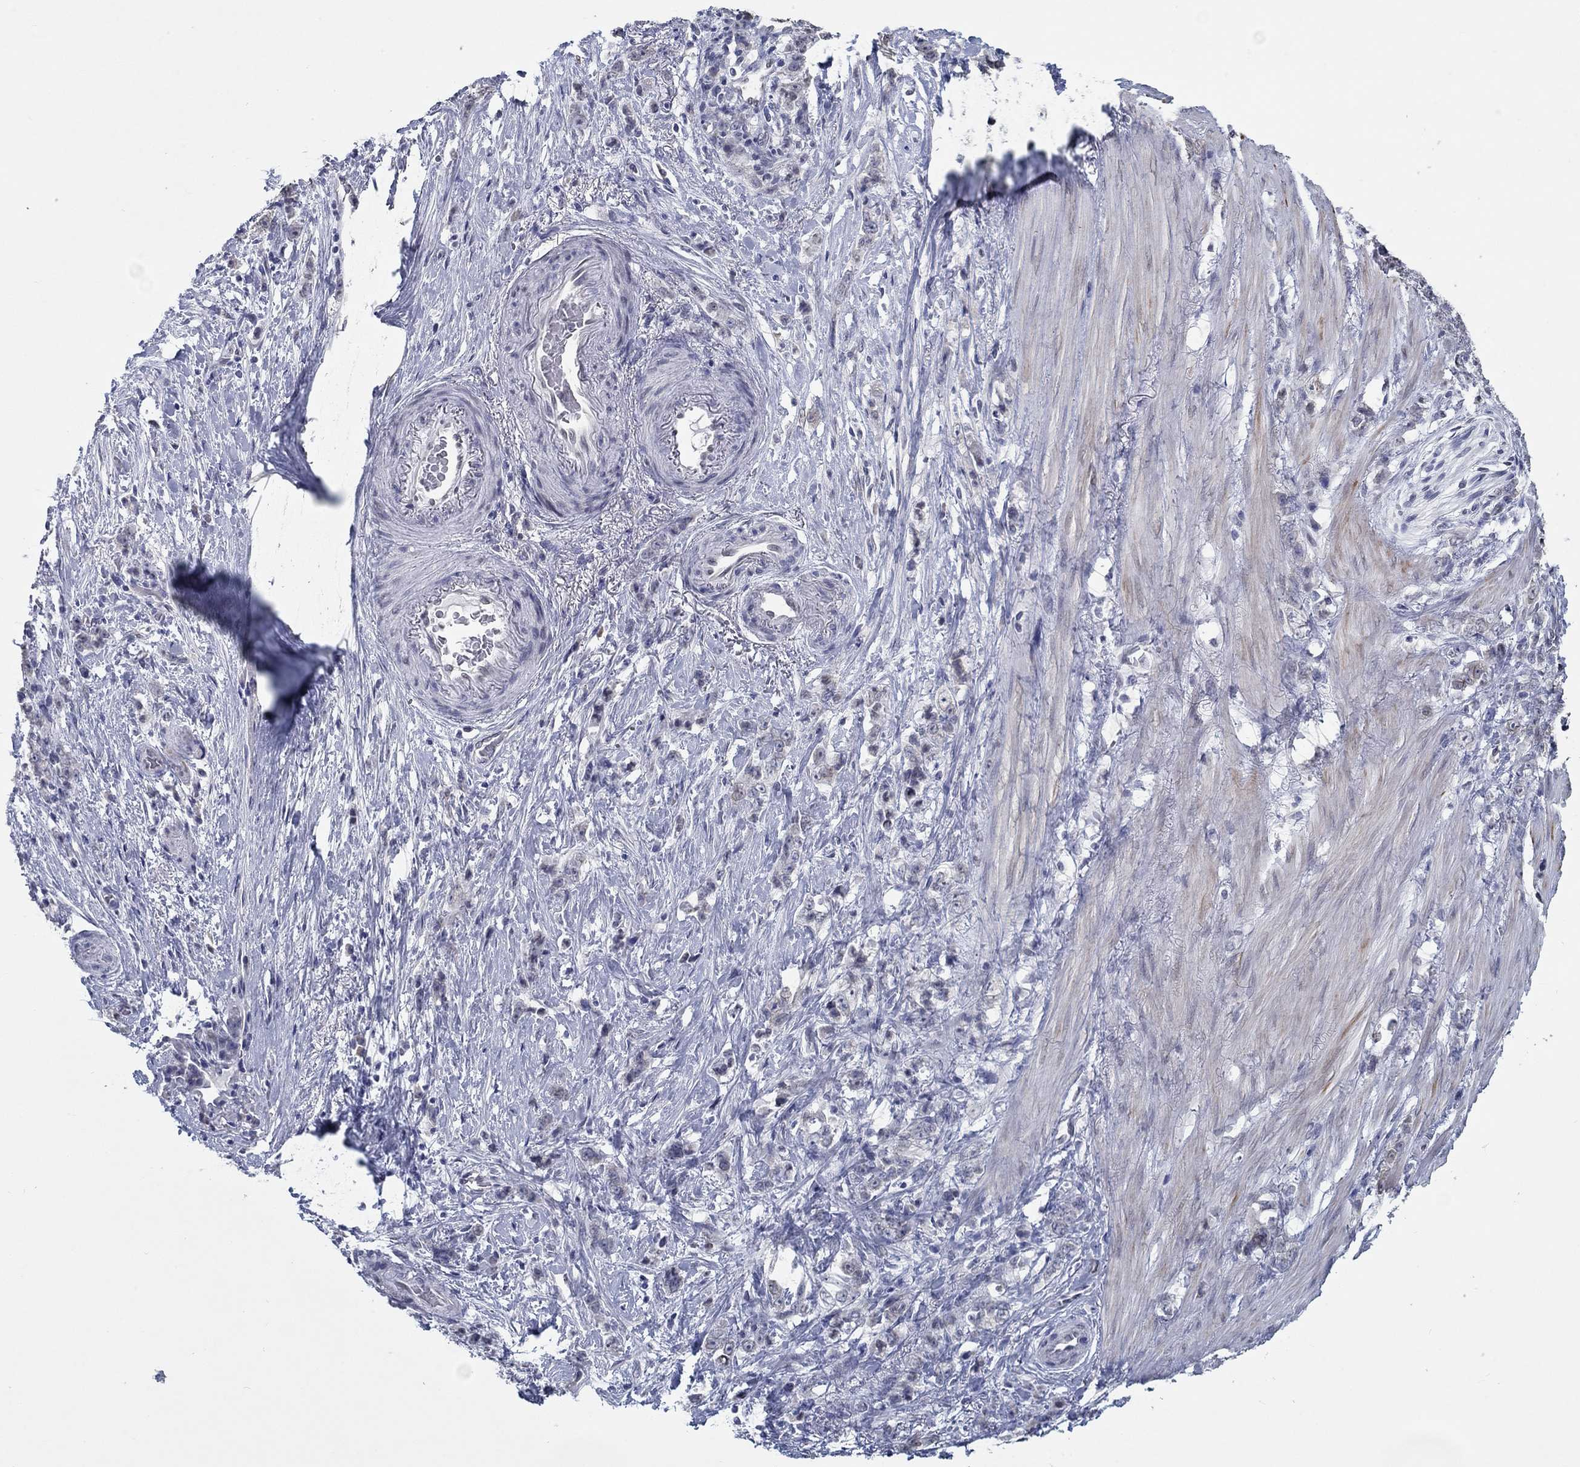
{"staining": {"intensity": "negative", "quantity": "none", "location": "none"}, "tissue": "stomach cancer", "cell_type": "Tumor cells", "image_type": "cancer", "snomed": [{"axis": "morphology", "description": "Adenocarcinoma, NOS"}, {"axis": "topography", "description": "Stomach, lower"}], "caption": "High magnification brightfield microscopy of stomach cancer (adenocarcinoma) stained with DAB (3,3'-diaminobenzidine) (brown) and counterstained with hematoxylin (blue): tumor cells show no significant expression. (DAB immunohistochemistry (IHC) visualized using brightfield microscopy, high magnification).", "gene": "NUP155", "patient": {"sex": "male", "age": 88}}